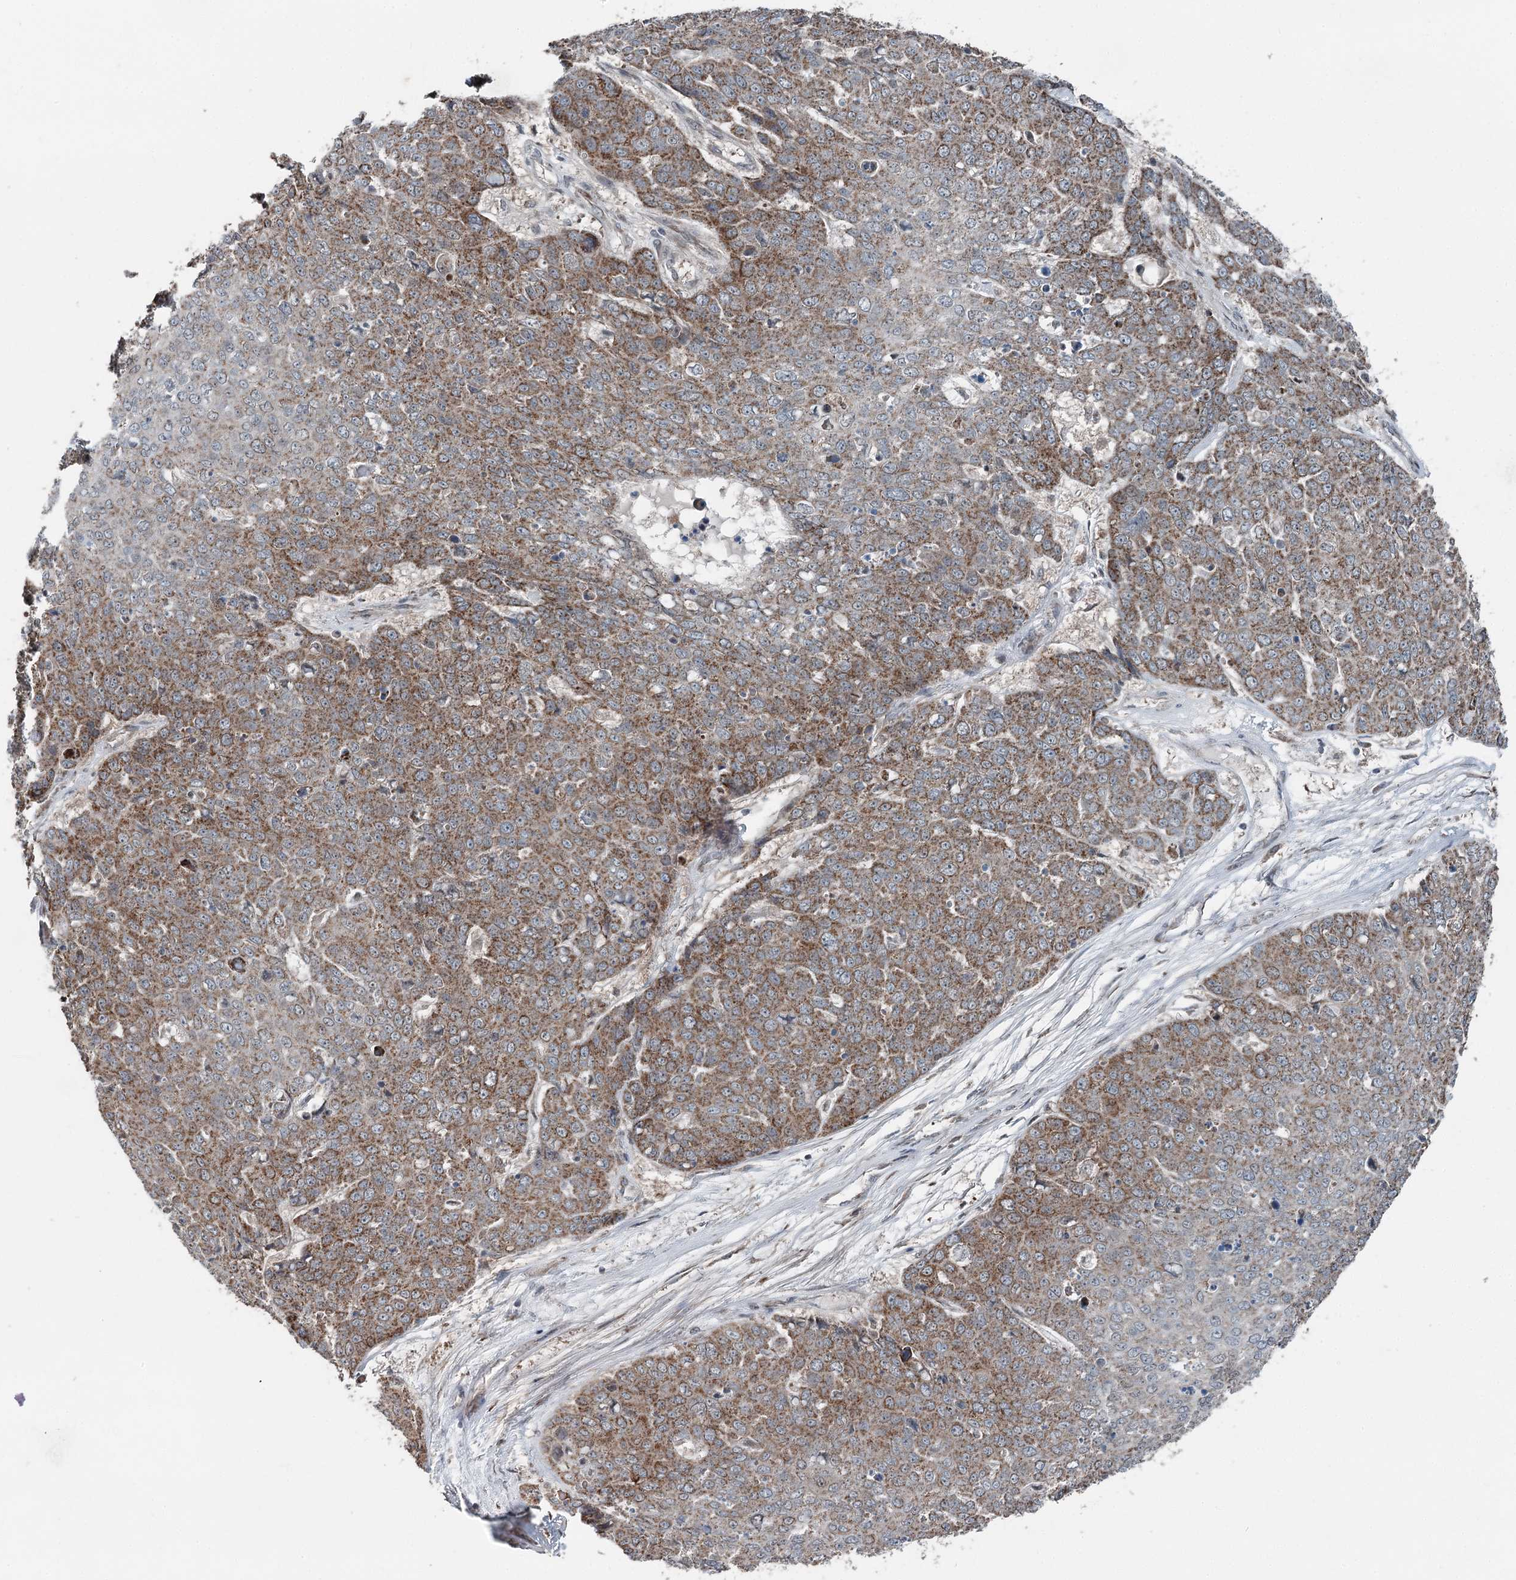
{"staining": {"intensity": "moderate", "quantity": ">75%", "location": "cytoplasmic/membranous"}, "tissue": "skin cancer", "cell_type": "Tumor cells", "image_type": "cancer", "snomed": [{"axis": "morphology", "description": "Squamous cell carcinoma, NOS"}, {"axis": "topography", "description": "Skin"}], "caption": "Immunohistochemistry (IHC) staining of squamous cell carcinoma (skin), which exhibits medium levels of moderate cytoplasmic/membranous positivity in about >75% of tumor cells indicating moderate cytoplasmic/membranous protein positivity. The staining was performed using DAB (brown) for protein detection and nuclei were counterstained in hematoxylin (blue).", "gene": "WAPL", "patient": {"sex": "male", "age": 71}}